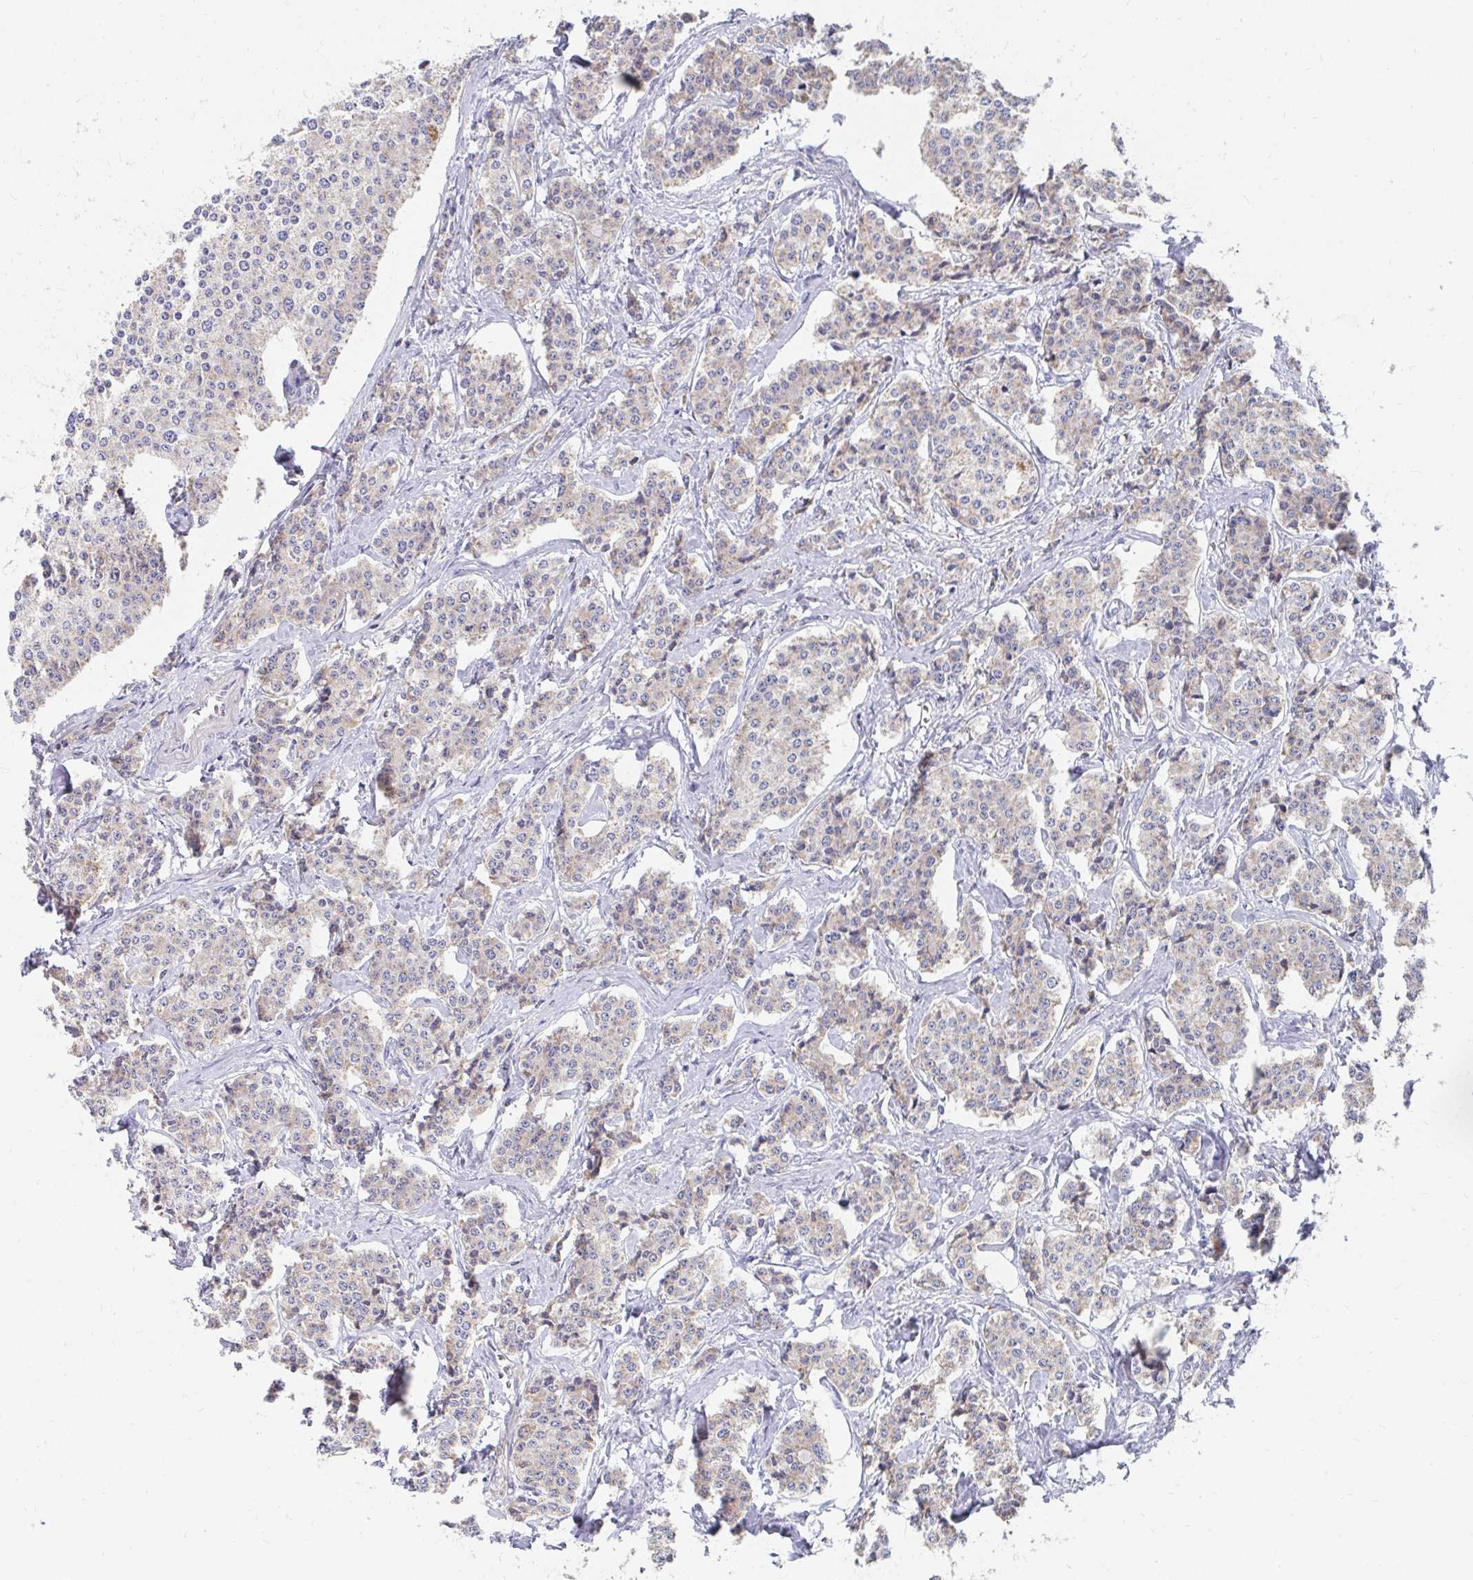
{"staining": {"intensity": "weak", "quantity": "<25%", "location": "cytoplasmic/membranous"}, "tissue": "carcinoid", "cell_type": "Tumor cells", "image_type": "cancer", "snomed": [{"axis": "morphology", "description": "Carcinoid, malignant, NOS"}, {"axis": "topography", "description": "Small intestine"}], "caption": "This image is of carcinoid (malignant) stained with immunohistochemistry to label a protein in brown with the nuclei are counter-stained blue. There is no positivity in tumor cells.", "gene": "PC", "patient": {"sex": "female", "age": 64}}